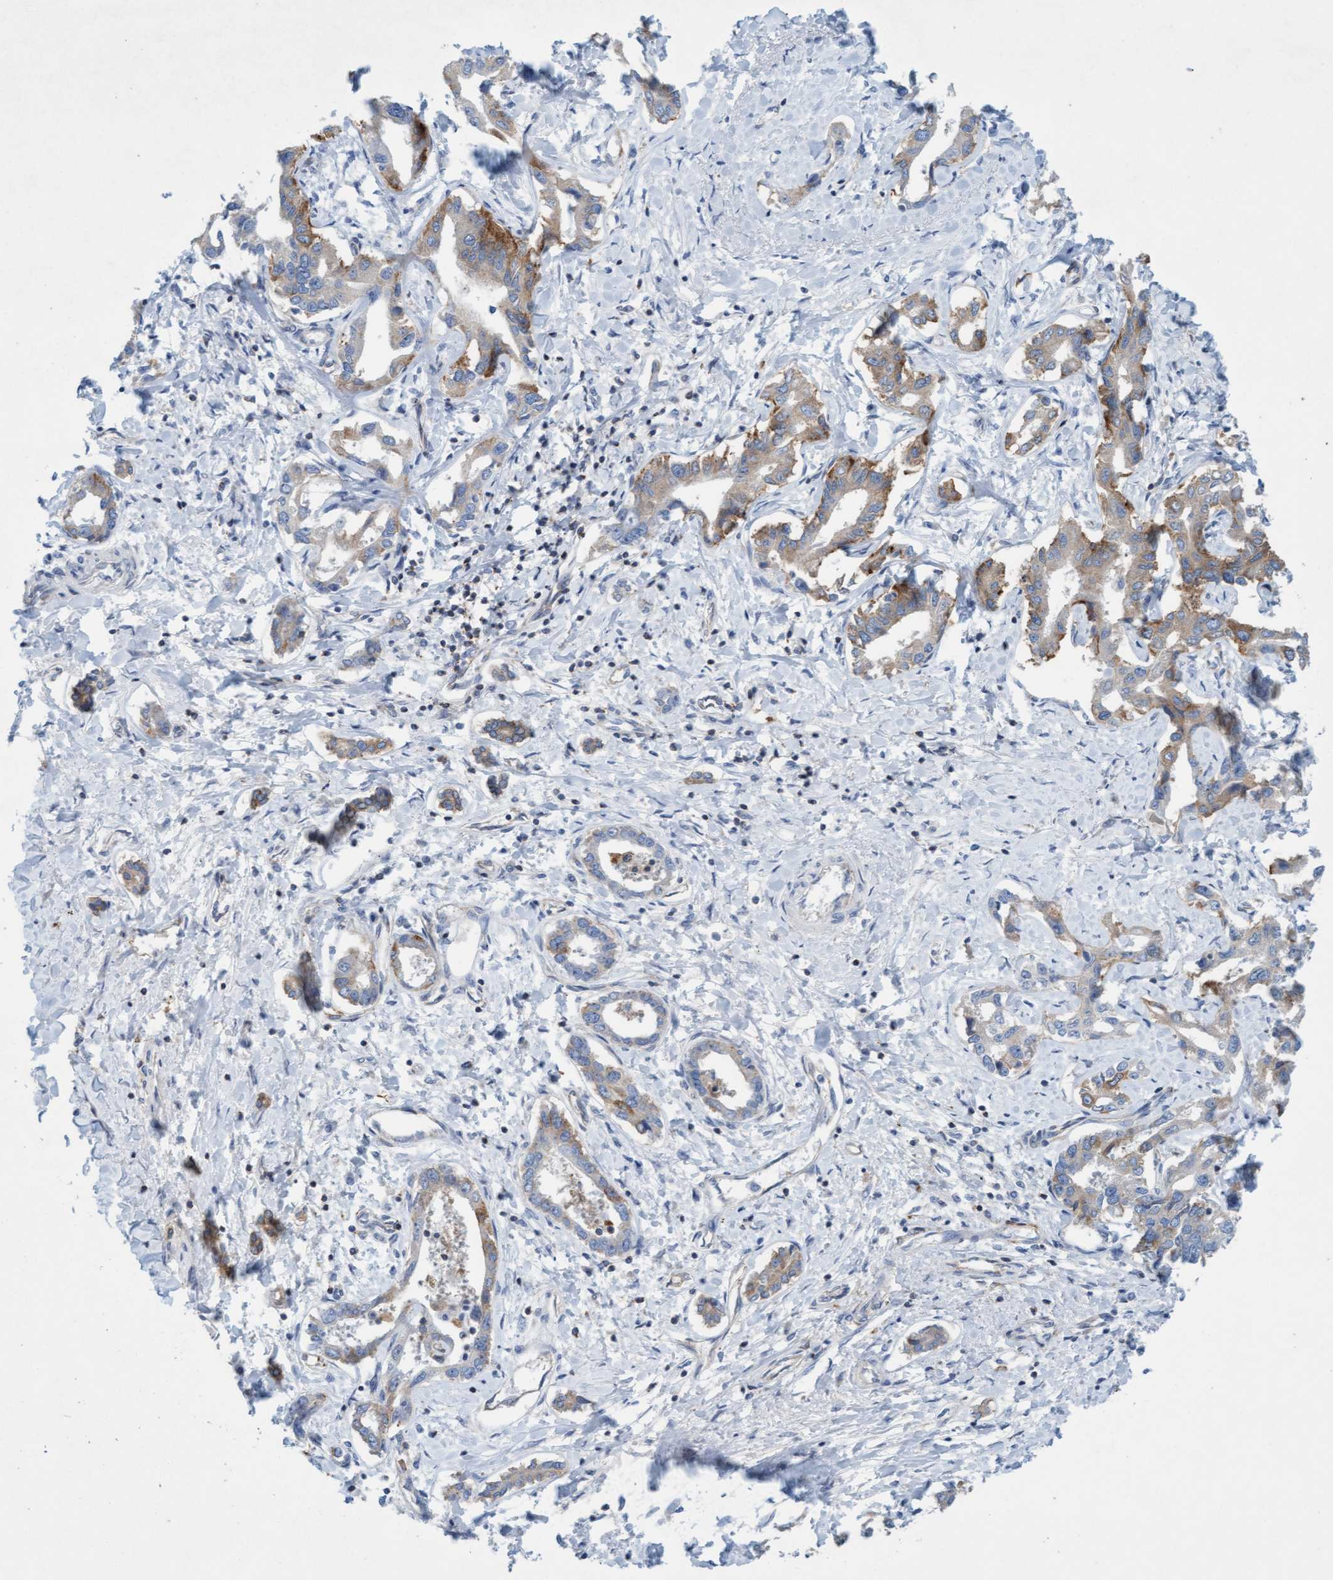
{"staining": {"intensity": "moderate", "quantity": "25%-75%", "location": "cytoplasmic/membranous"}, "tissue": "liver cancer", "cell_type": "Tumor cells", "image_type": "cancer", "snomed": [{"axis": "morphology", "description": "Cholangiocarcinoma"}, {"axis": "topography", "description": "Liver"}], "caption": "Moderate cytoplasmic/membranous protein expression is identified in about 25%-75% of tumor cells in liver cancer (cholangiocarcinoma). (IHC, brightfield microscopy, high magnification).", "gene": "SIGIRR", "patient": {"sex": "male", "age": 59}}